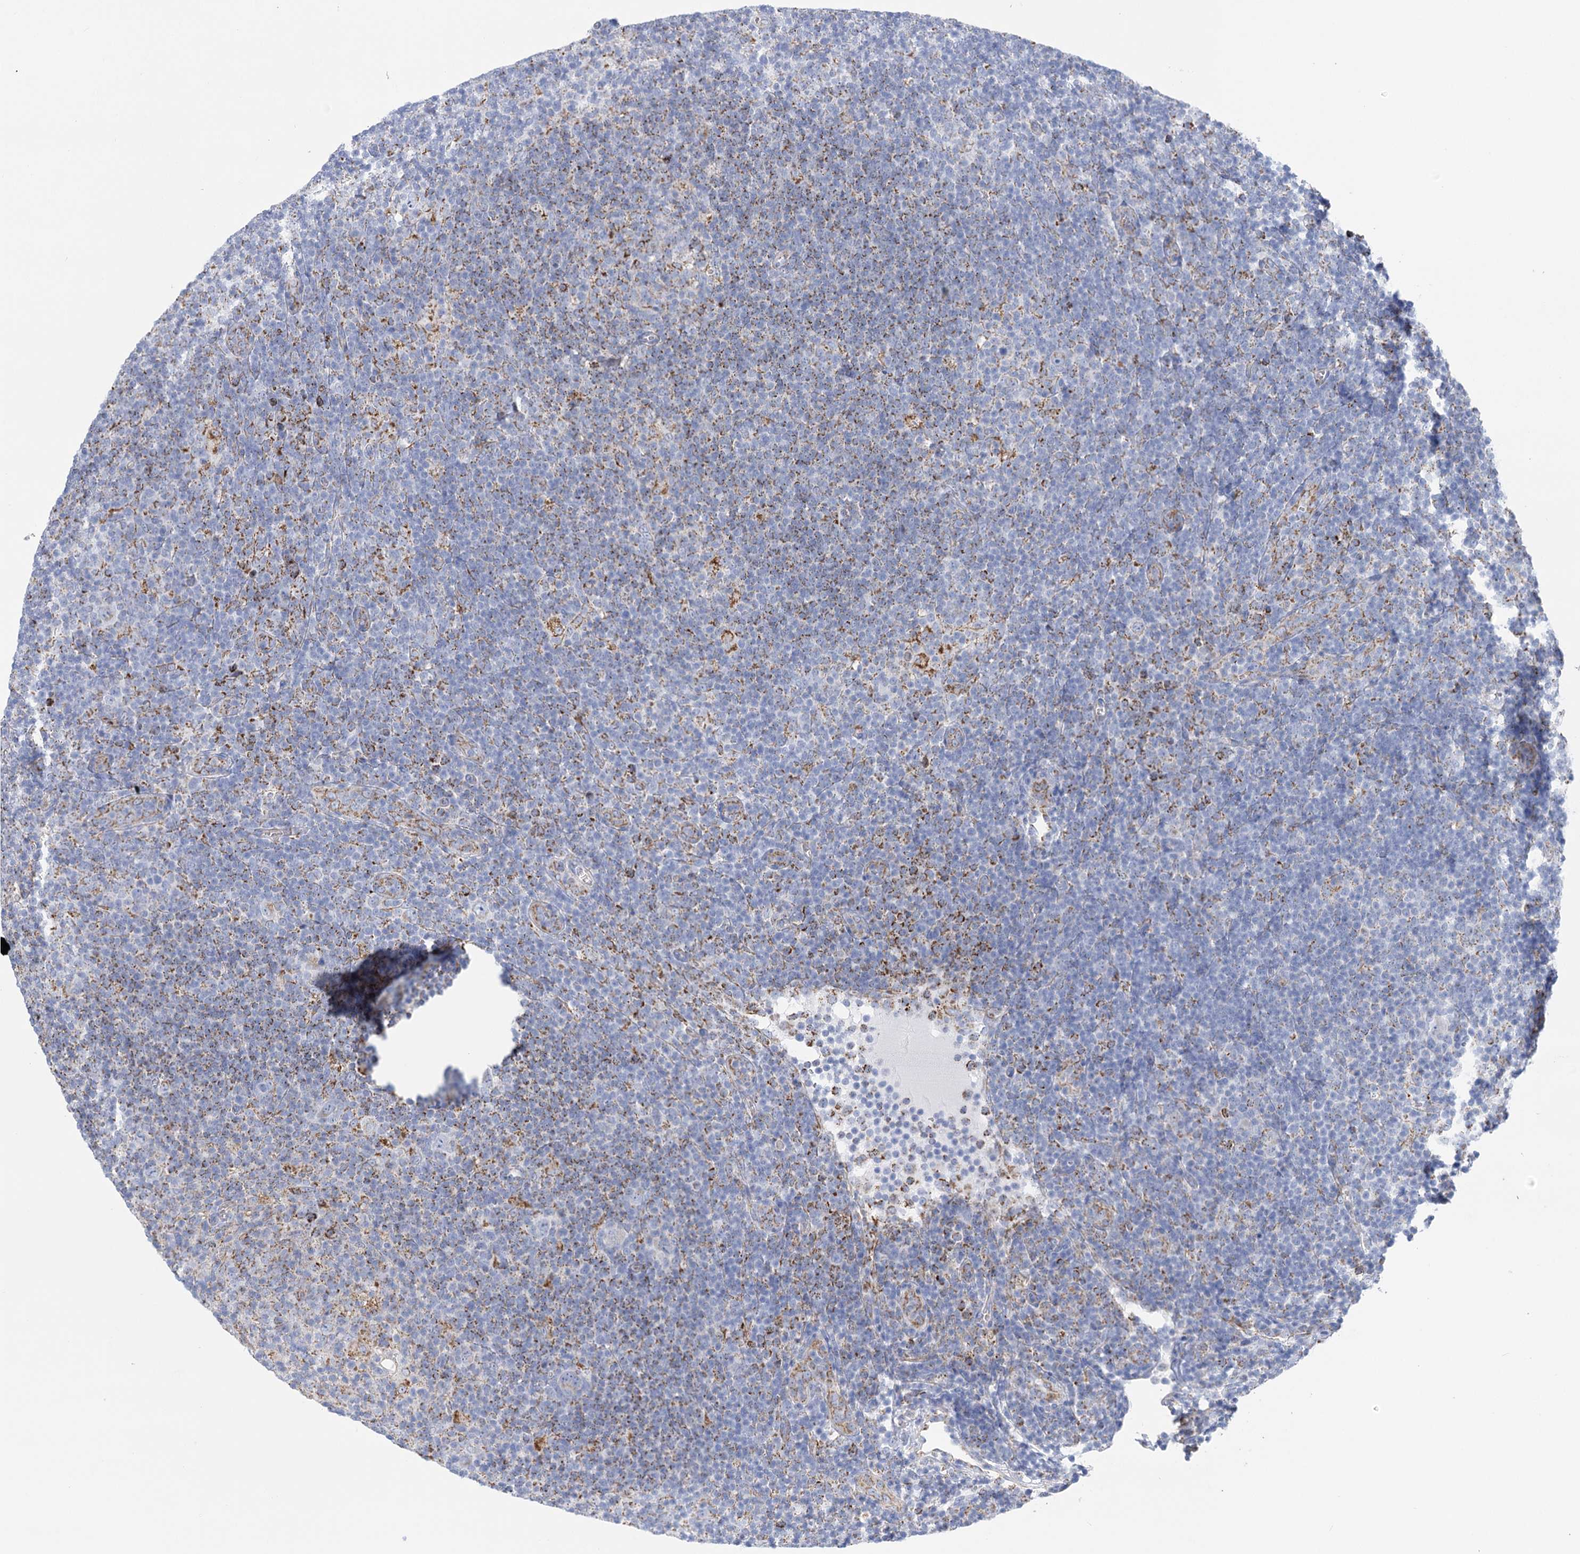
{"staining": {"intensity": "strong", "quantity": "<25%", "location": "cytoplasmic/membranous"}, "tissue": "lymphoma", "cell_type": "Tumor cells", "image_type": "cancer", "snomed": [{"axis": "morphology", "description": "Hodgkin's disease, NOS"}, {"axis": "topography", "description": "Lymph node"}], "caption": "Brown immunohistochemical staining in lymphoma displays strong cytoplasmic/membranous staining in about <25% of tumor cells. The protein of interest is shown in brown color, while the nuclei are stained blue.", "gene": "DHTKD1", "patient": {"sex": "female", "age": 57}}